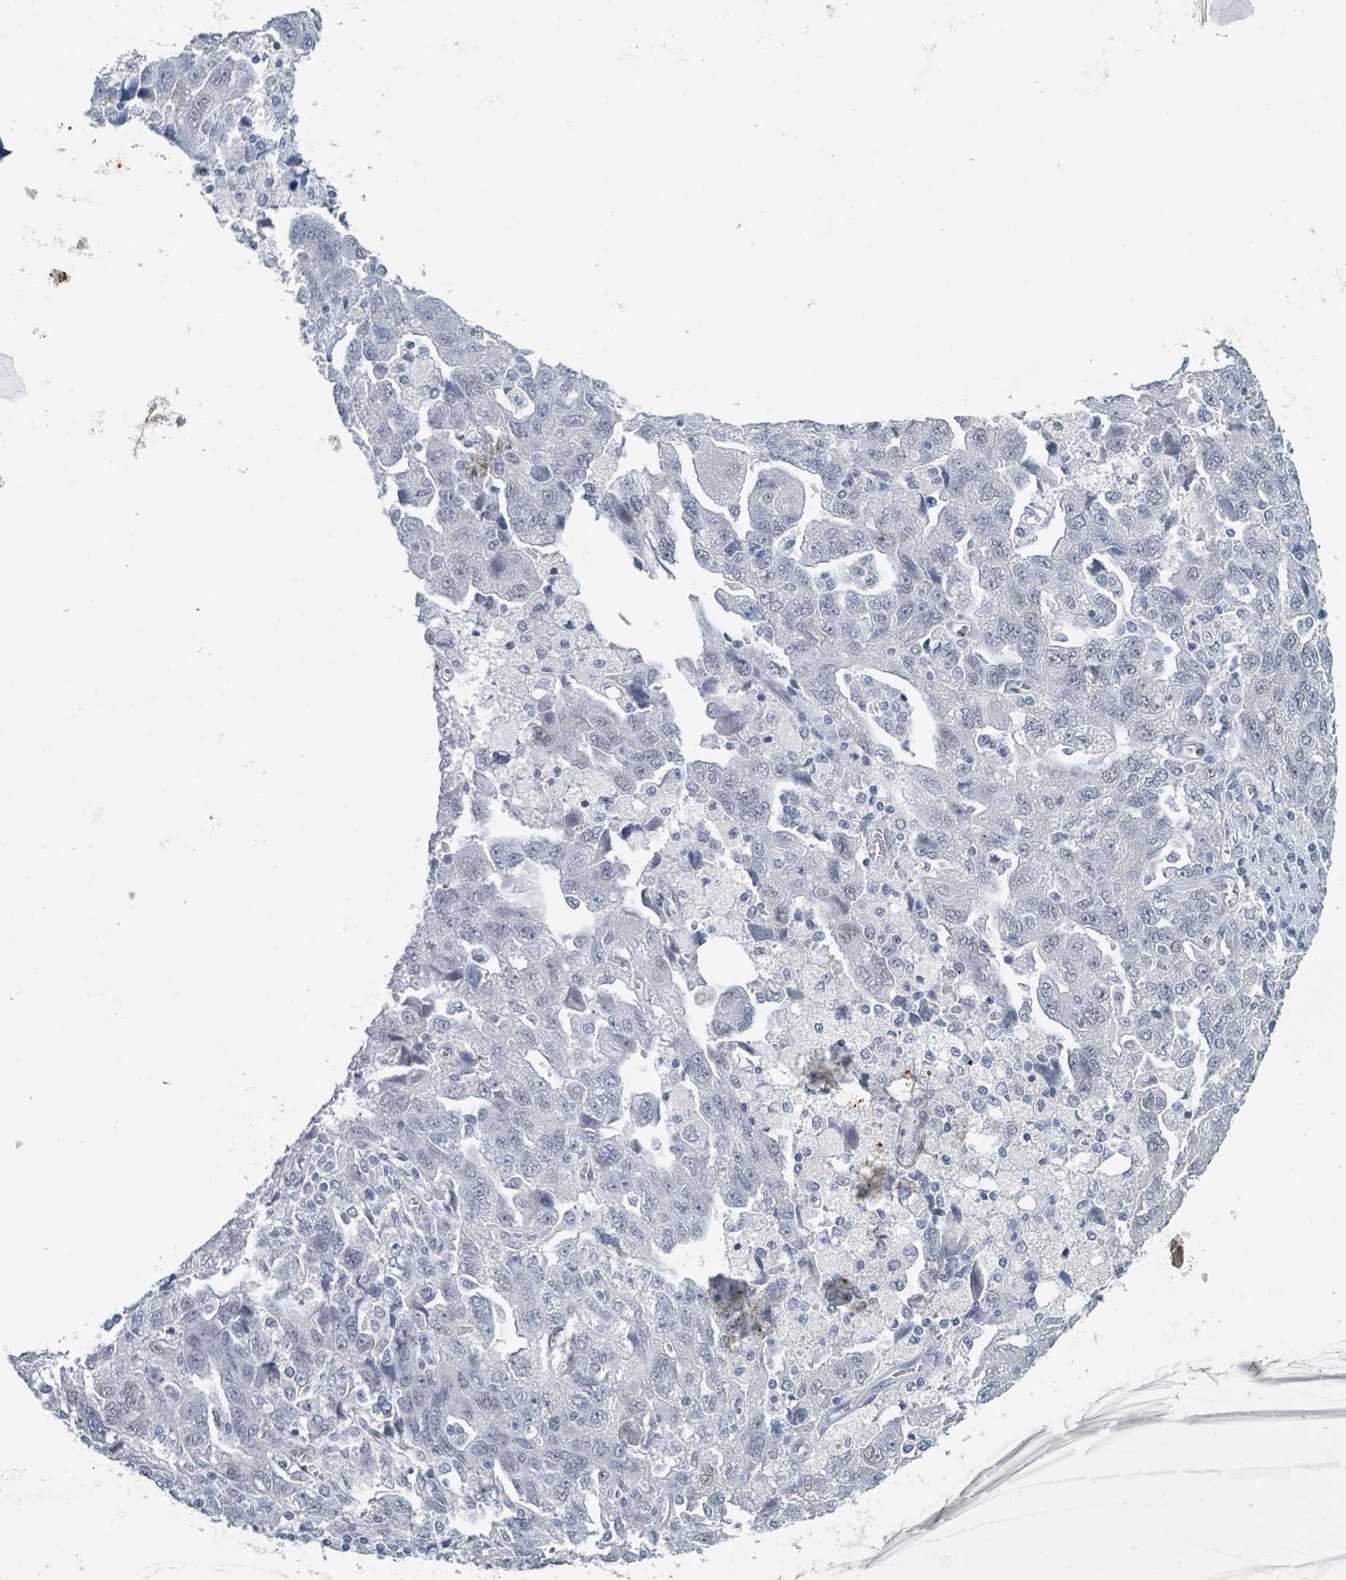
{"staining": {"intensity": "negative", "quantity": "none", "location": "none"}, "tissue": "ovarian cancer", "cell_type": "Tumor cells", "image_type": "cancer", "snomed": [{"axis": "morphology", "description": "Carcinoma, NOS"}, {"axis": "morphology", "description": "Cystadenocarcinoma, serous, NOS"}, {"axis": "topography", "description": "Ovary"}], "caption": "Immunohistochemical staining of ovarian cancer displays no significant expression in tumor cells. (DAB immunohistochemistry visualized using brightfield microscopy, high magnification).", "gene": "EHMT2", "patient": {"sex": "female", "age": 69}}